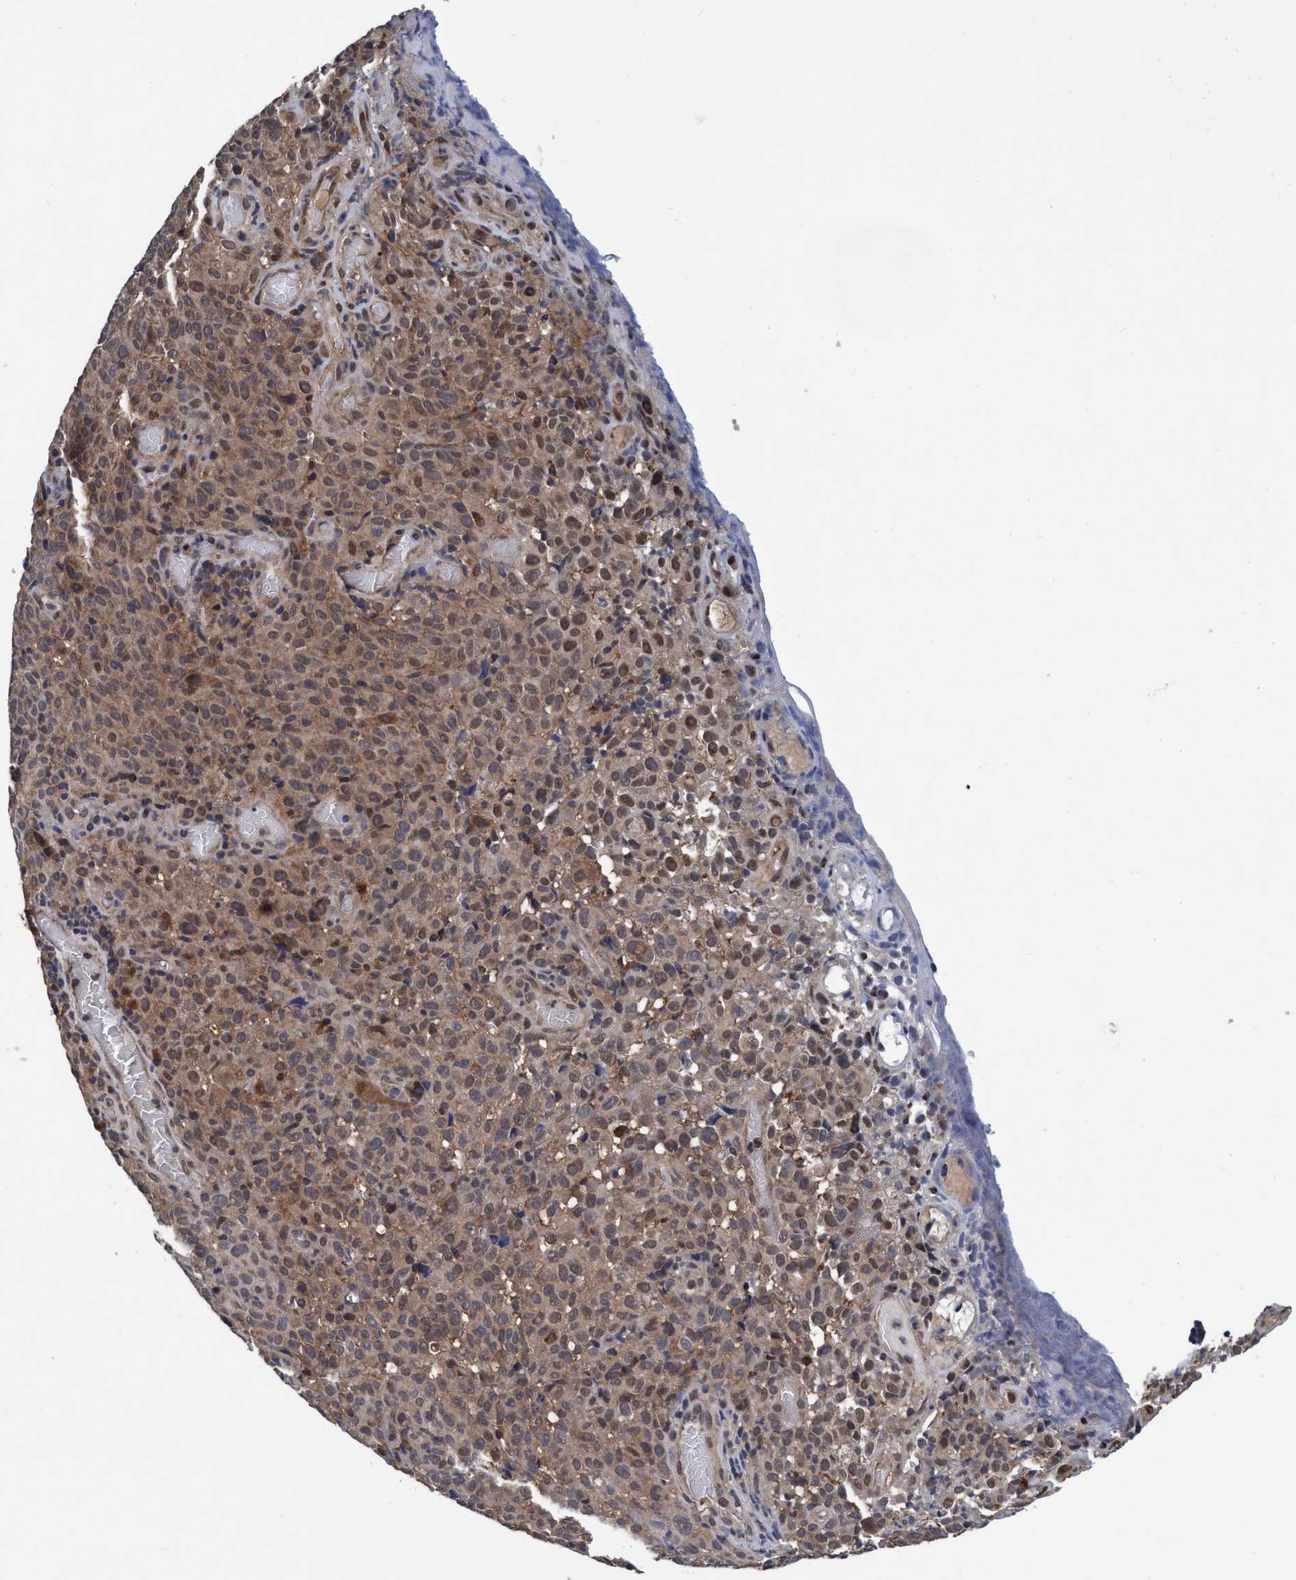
{"staining": {"intensity": "weak", "quantity": ">75%", "location": "cytoplasmic/membranous,nuclear"}, "tissue": "melanoma", "cell_type": "Tumor cells", "image_type": "cancer", "snomed": [{"axis": "morphology", "description": "Malignant melanoma, NOS"}, {"axis": "topography", "description": "Skin"}], "caption": "Malignant melanoma was stained to show a protein in brown. There is low levels of weak cytoplasmic/membranous and nuclear positivity in about >75% of tumor cells.", "gene": "PSMD12", "patient": {"sex": "female", "age": 82}}